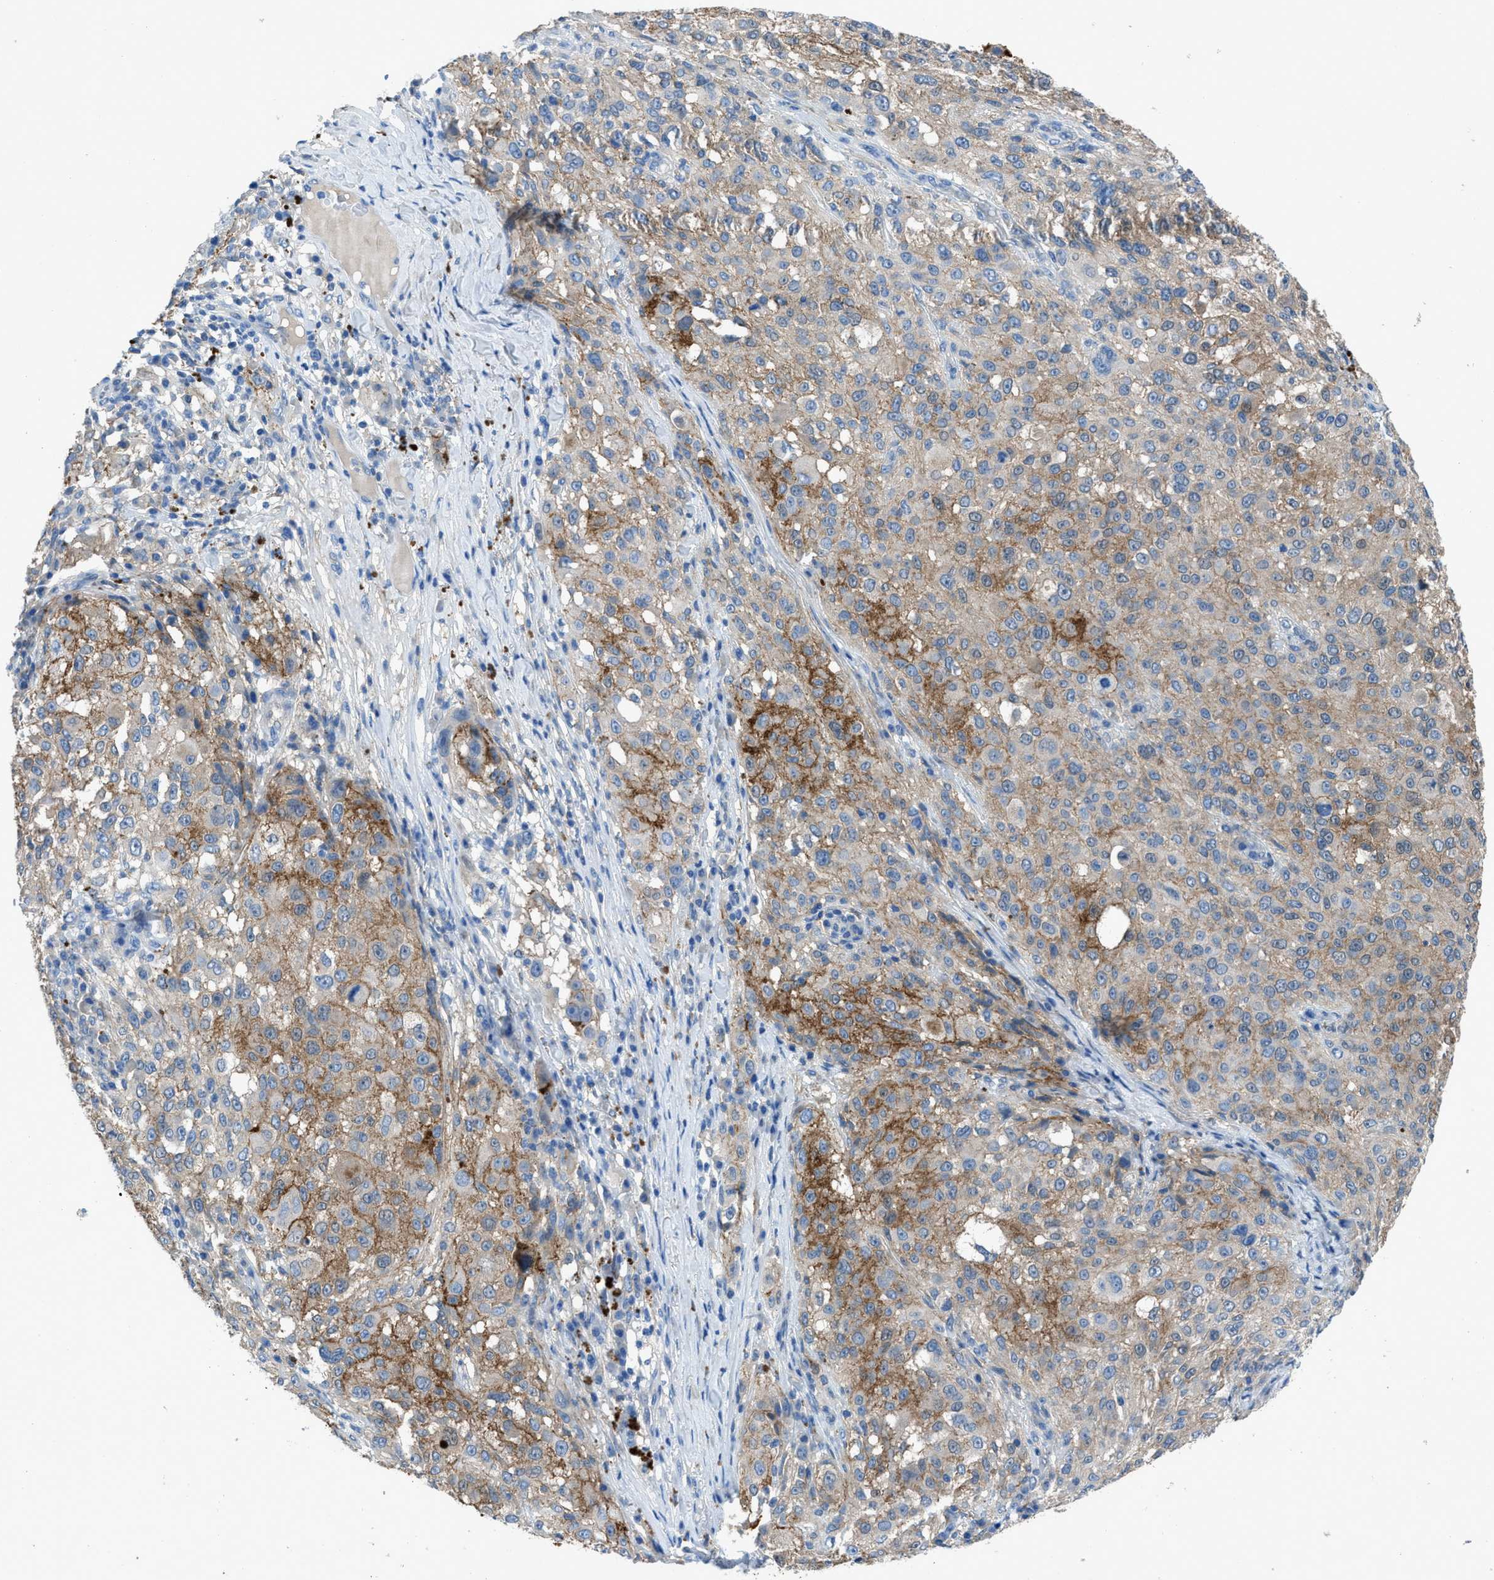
{"staining": {"intensity": "weak", "quantity": ">75%", "location": "cytoplasmic/membranous"}, "tissue": "melanoma", "cell_type": "Tumor cells", "image_type": "cancer", "snomed": [{"axis": "morphology", "description": "Necrosis, NOS"}, {"axis": "morphology", "description": "Malignant melanoma, NOS"}, {"axis": "topography", "description": "Skin"}], "caption": "Human melanoma stained with a protein marker reveals weak staining in tumor cells.", "gene": "PTGFRN", "patient": {"sex": "female", "age": 87}}